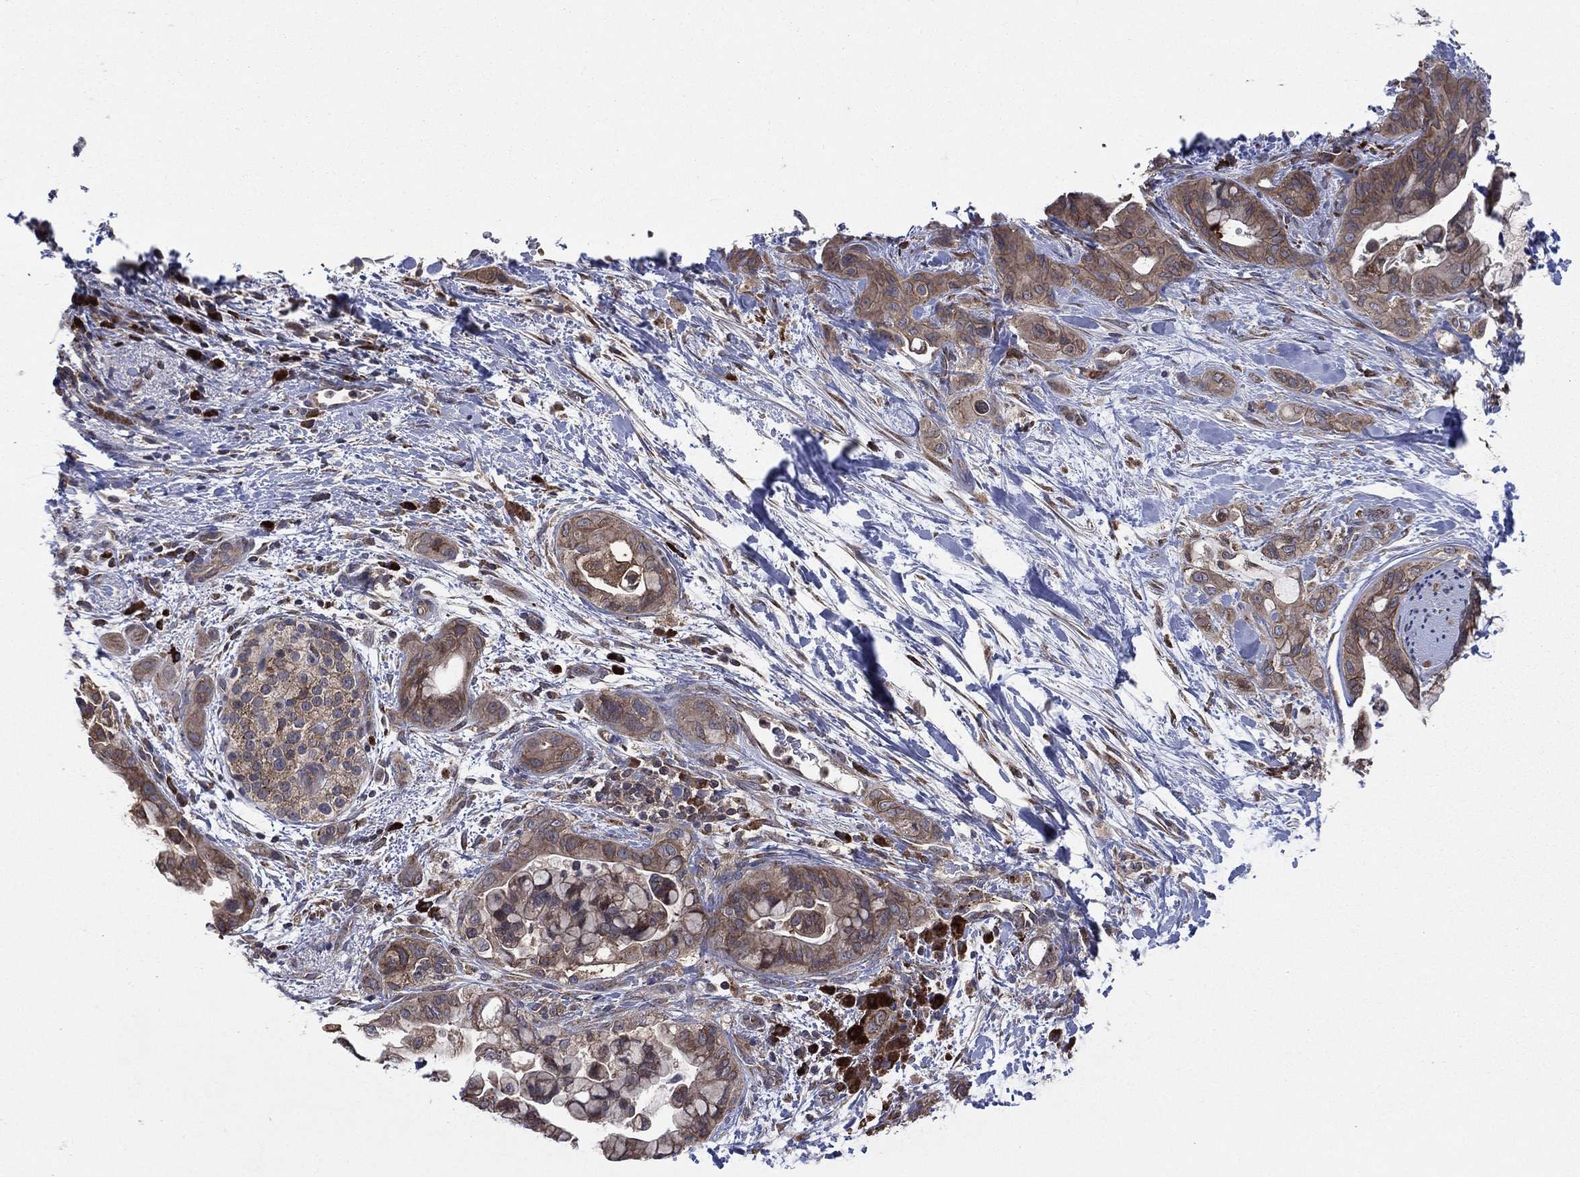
{"staining": {"intensity": "moderate", "quantity": ">75%", "location": "cytoplasmic/membranous"}, "tissue": "pancreatic cancer", "cell_type": "Tumor cells", "image_type": "cancer", "snomed": [{"axis": "morphology", "description": "Adenocarcinoma, NOS"}, {"axis": "topography", "description": "Pancreas"}], "caption": "Pancreatic cancer (adenocarcinoma) stained with a brown dye exhibits moderate cytoplasmic/membranous positive expression in about >75% of tumor cells.", "gene": "C2orf76", "patient": {"sex": "male", "age": 71}}